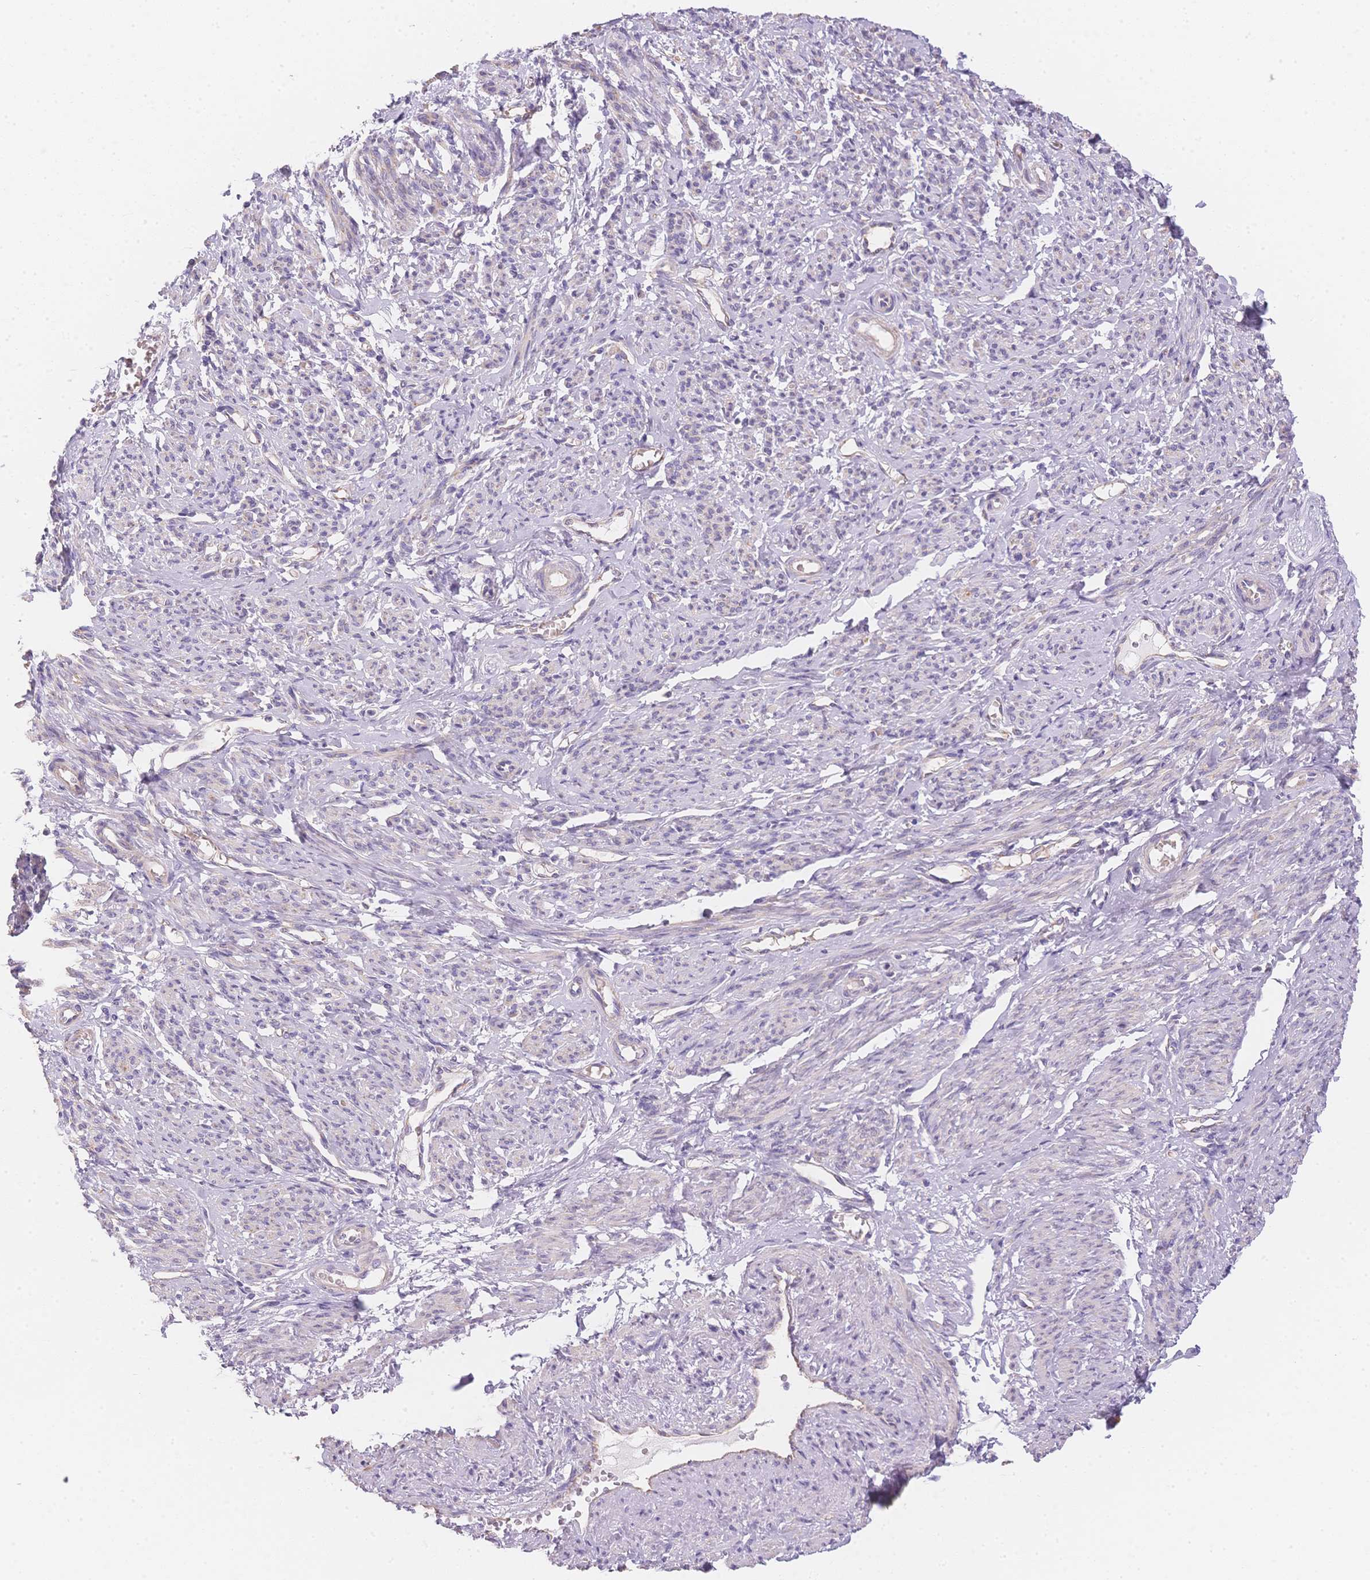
{"staining": {"intensity": "weak", "quantity": "<25%", "location": "cytoplasmic/membranous,nuclear"}, "tissue": "smooth muscle", "cell_type": "Smooth muscle cells", "image_type": "normal", "snomed": [{"axis": "morphology", "description": "Normal tissue, NOS"}, {"axis": "topography", "description": "Smooth muscle"}], "caption": "DAB immunohistochemical staining of normal human smooth muscle shows no significant staining in smooth muscle cells. The staining was performed using DAB (3,3'-diaminobenzidine) to visualize the protein expression in brown, while the nuclei were stained in blue with hematoxylin (Magnification: 20x).", "gene": "SMYD1", "patient": {"sex": "female", "age": 65}}